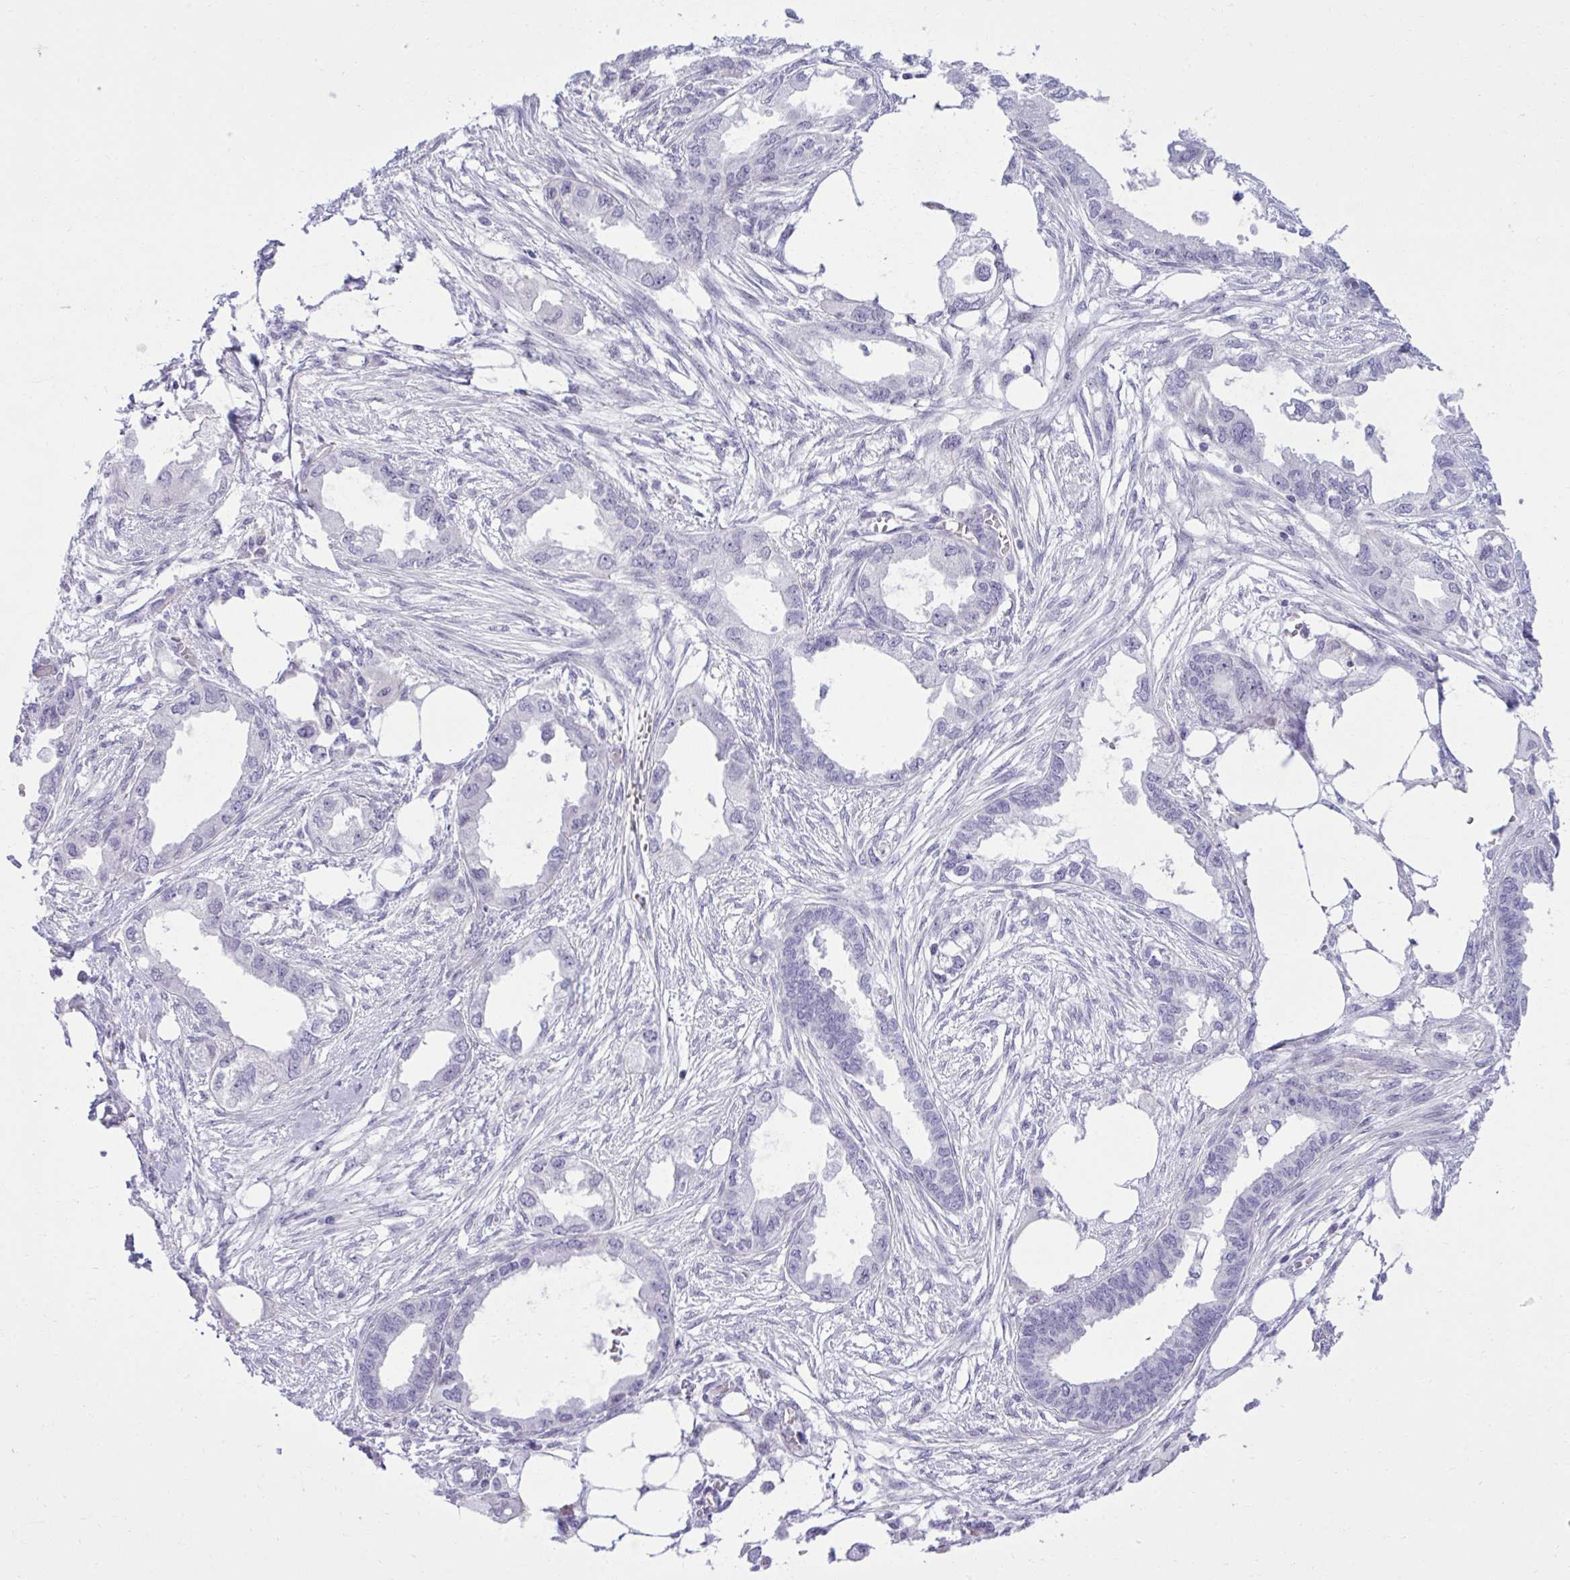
{"staining": {"intensity": "negative", "quantity": "none", "location": "none"}, "tissue": "endometrial cancer", "cell_type": "Tumor cells", "image_type": "cancer", "snomed": [{"axis": "morphology", "description": "Adenocarcinoma, NOS"}, {"axis": "morphology", "description": "Adenocarcinoma, metastatic, NOS"}, {"axis": "topography", "description": "Adipose tissue"}, {"axis": "topography", "description": "Endometrium"}], "caption": "This is an immunohistochemistry (IHC) image of adenocarcinoma (endometrial). There is no expression in tumor cells.", "gene": "PITPNM3", "patient": {"sex": "female", "age": 67}}